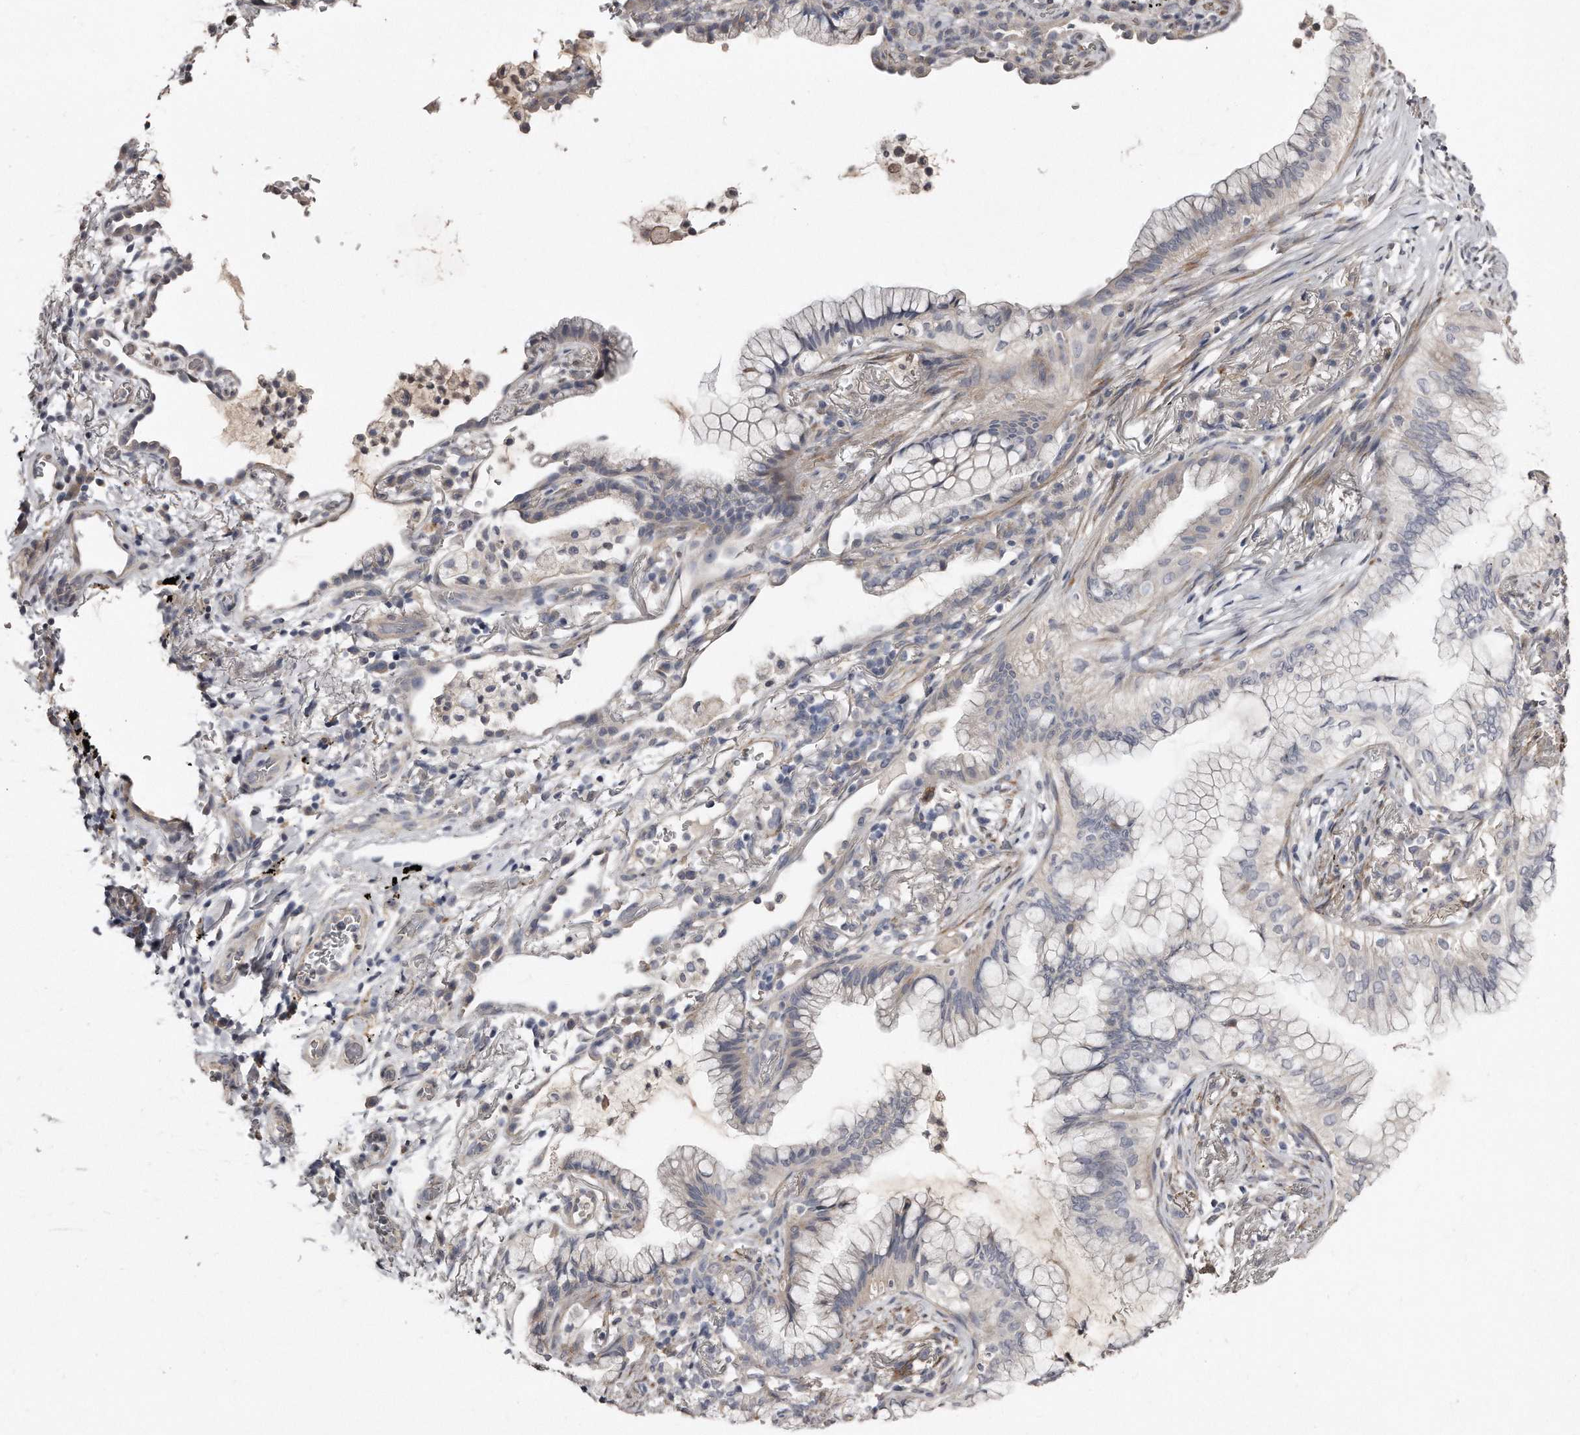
{"staining": {"intensity": "negative", "quantity": "none", "location": "none"}, "tissue": "lung cancer", "cell_type": "Tumor cells", "image_type": "cancer", "snomed": [{"axis": "morphology", "description": "Adenocarcinoma, NOS"}, {"axis": "topography", "description": "Lung"}], "caption": "Histopathology image shows no significant protein expression in tumor cells of lung adenocarcinoma. The staining was performed using DAB (3,3'-diaminobenzidine) to visualize the protein expression in brown, while the nuclei were stained in blue with hematoxylin (Magnification: 20x).", "gene": "LMOD1", "patient": {"sex": "female", "age": 70}}